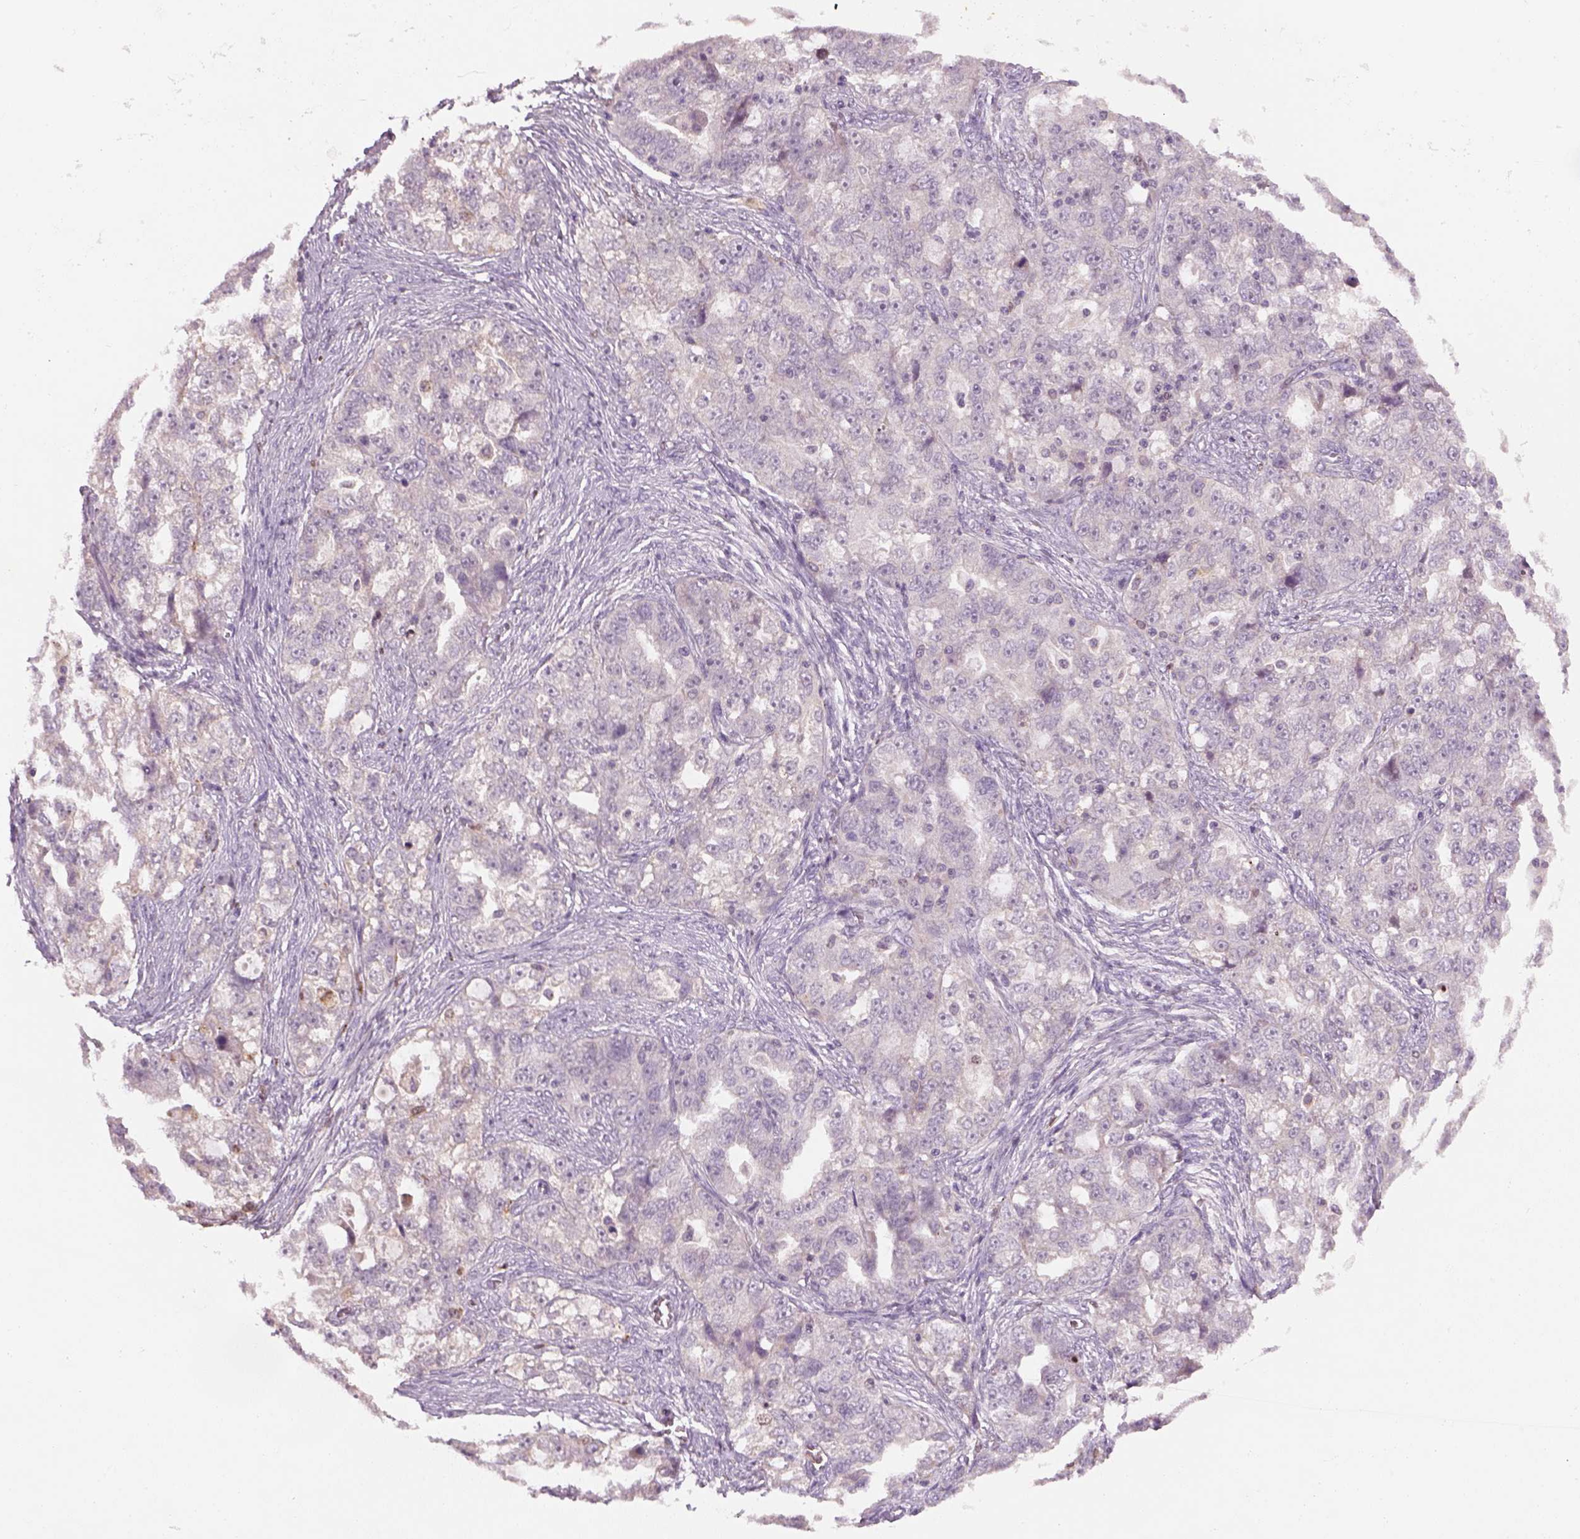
{"staining": {"intensity": "negative", "quantity": "none", "location": "none"}, "tissue": "ovarian cancer", "cell_type": "Tumor cells", "image_type": "cancer", "snomed": [{"axis": "morphology", "description": "Cystadenocarcinoma, serous, NOS"}, {"axis": "topography", "description": "Ovary"}], "caption": "A micrograph of human ovarian cancer (serous cystadenocarcinoma) is negative for staining in tumor cells.", "gene": "GDNF", "patient": {"sex": "female", "age": 51}}